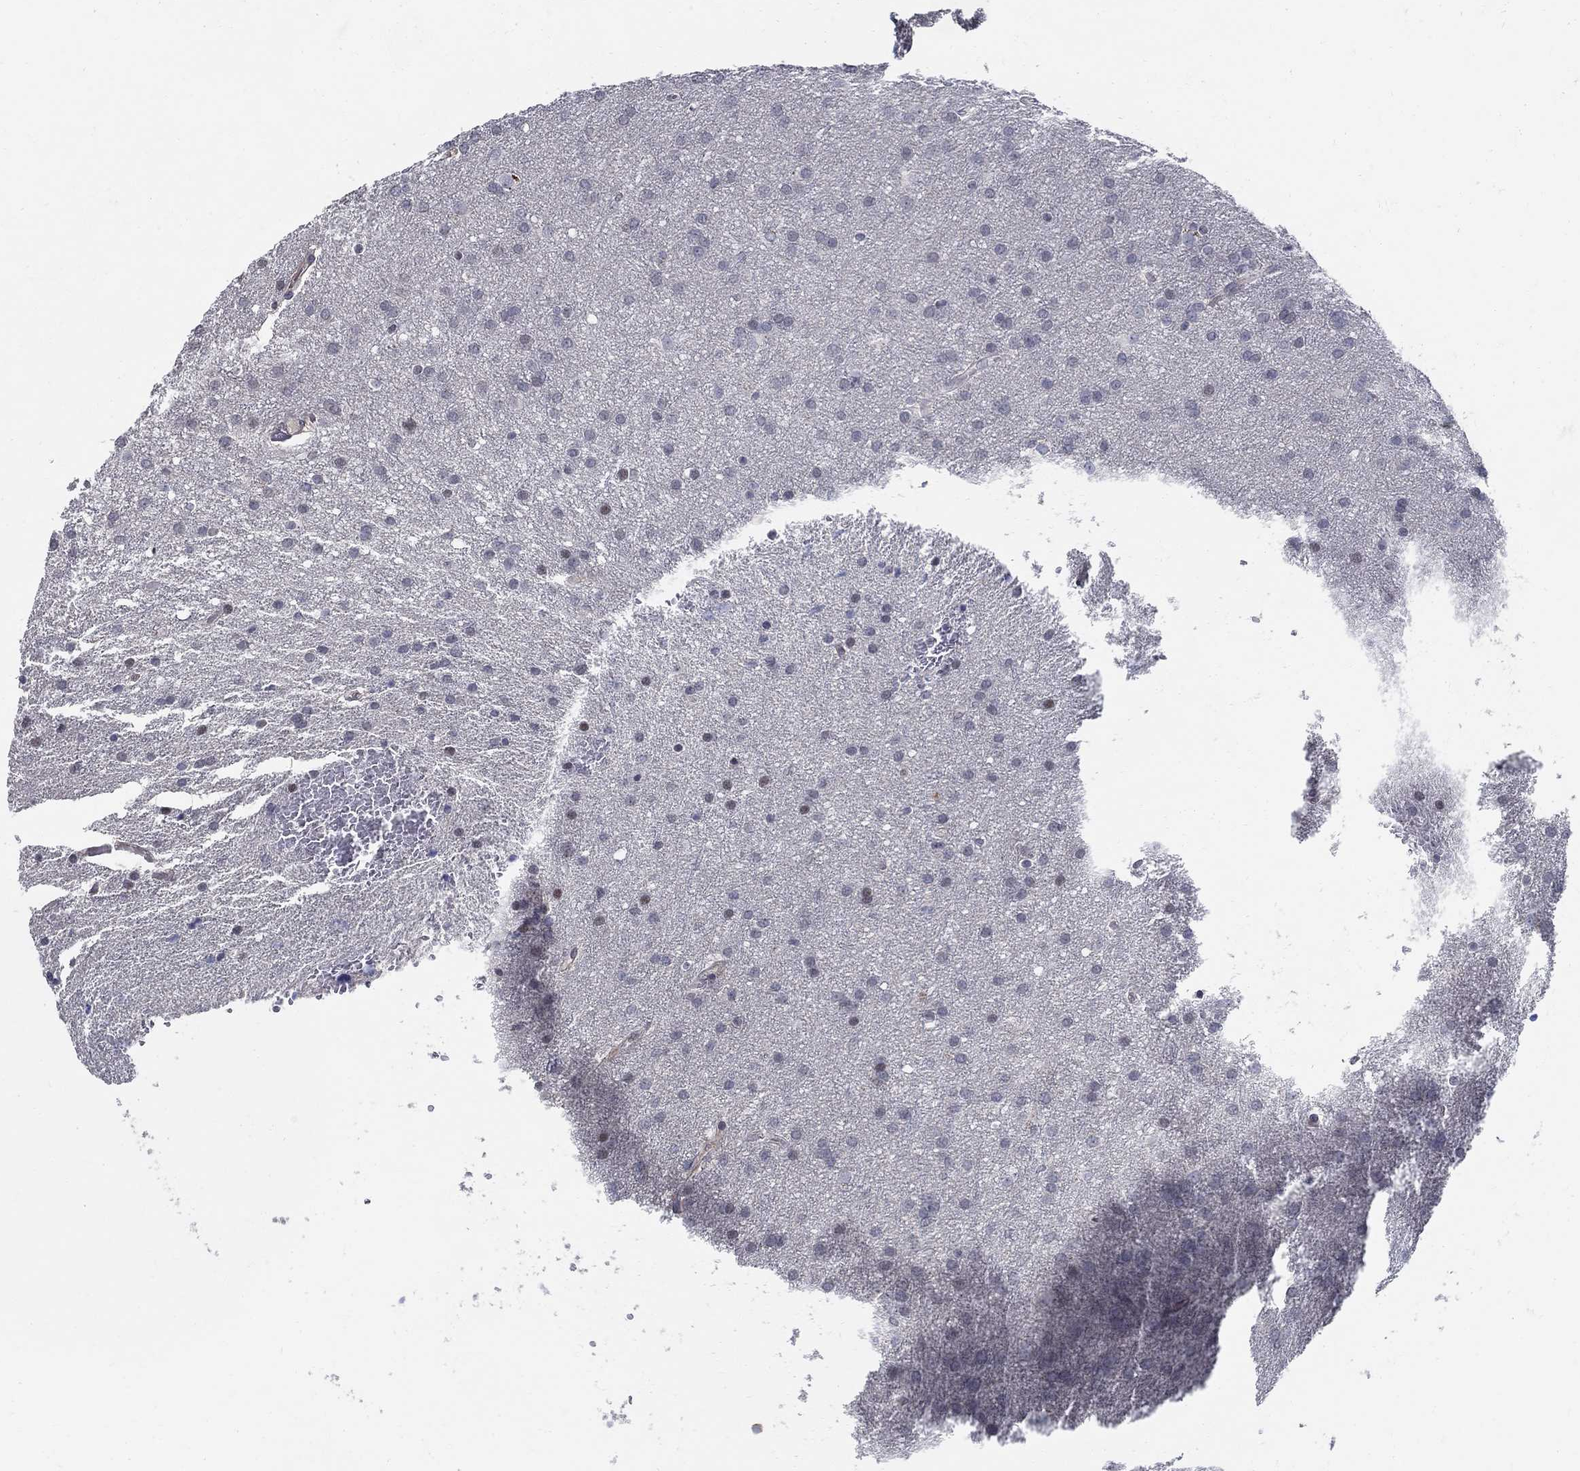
{"staining": {"intensity": "negative", "quantity": "none", "location": "none"}, "tissue": "glioma", "cell_type": "Tumor cells", "image_type": "cancer", "snomed": [{"axis": "morphology", "description": "Glioma, malignant, Low grade"}, {"axis": "topography", "description": "Brain"}], "caption": "Immunohistochemistry micrograph of glioma stained for a protein (brown), which shows no expression in tumor cells.", "gene": "C16orf46", "patient": {"sex": "female", "age": 32}}